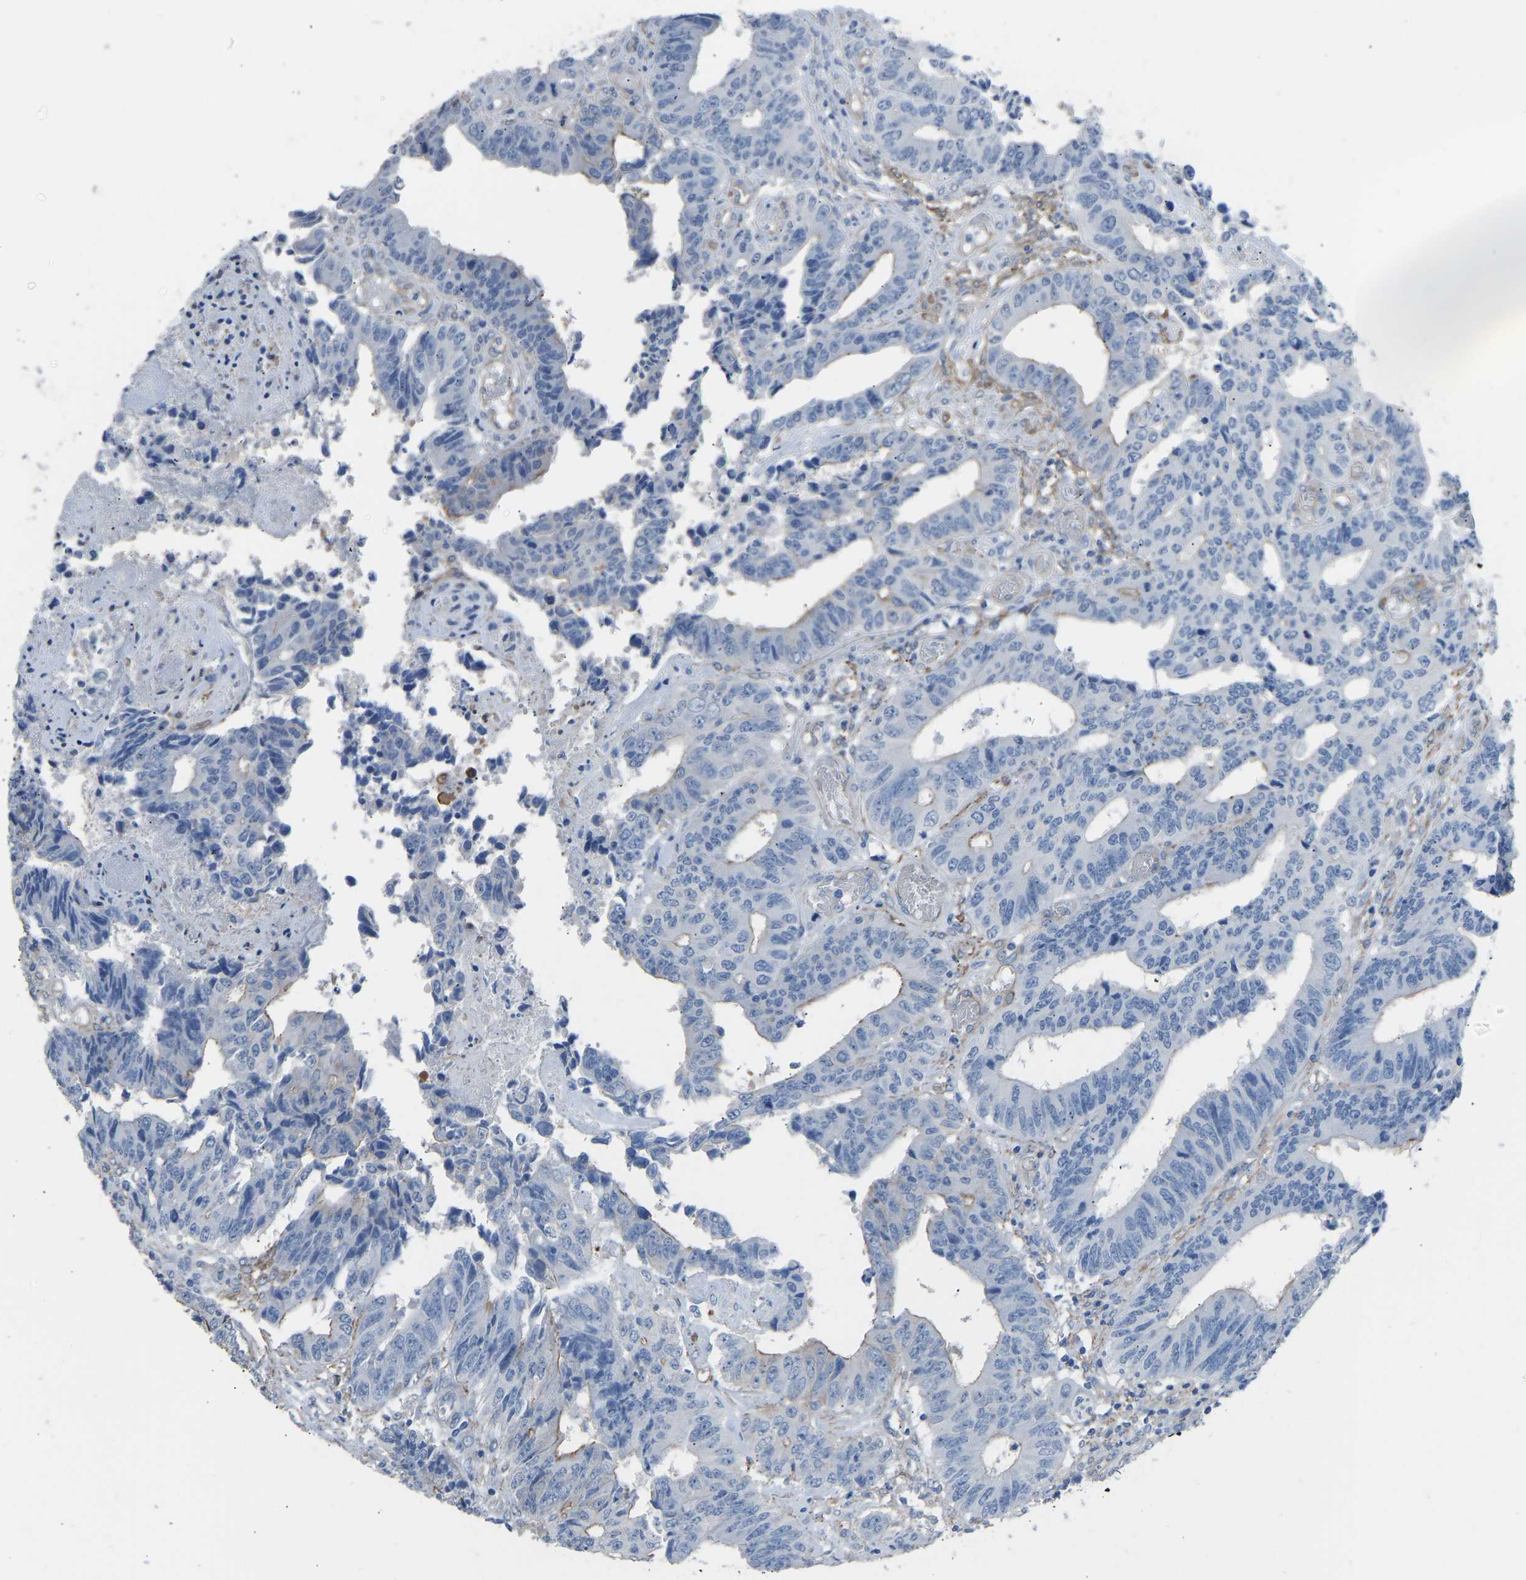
{"staining": {"intensity": "negative", "quantity": "none", "location": "none"}, "tissue": "colorectal cancer", "cell_type": "Tumor cells", "image_type": "cancer", "snomed": [{"axis": "morphology", "description": "Adenocarcinoma, NOS"}, {"axis": "topography", "description": "Rectum"}], "caption": "Colorectal cancer (adenocarcinoma) was stained to show a protein in brown. There is no significant staining in tumor cells.", "gene": "MYH10", "patient": {"sex": "male", "age": 84}}